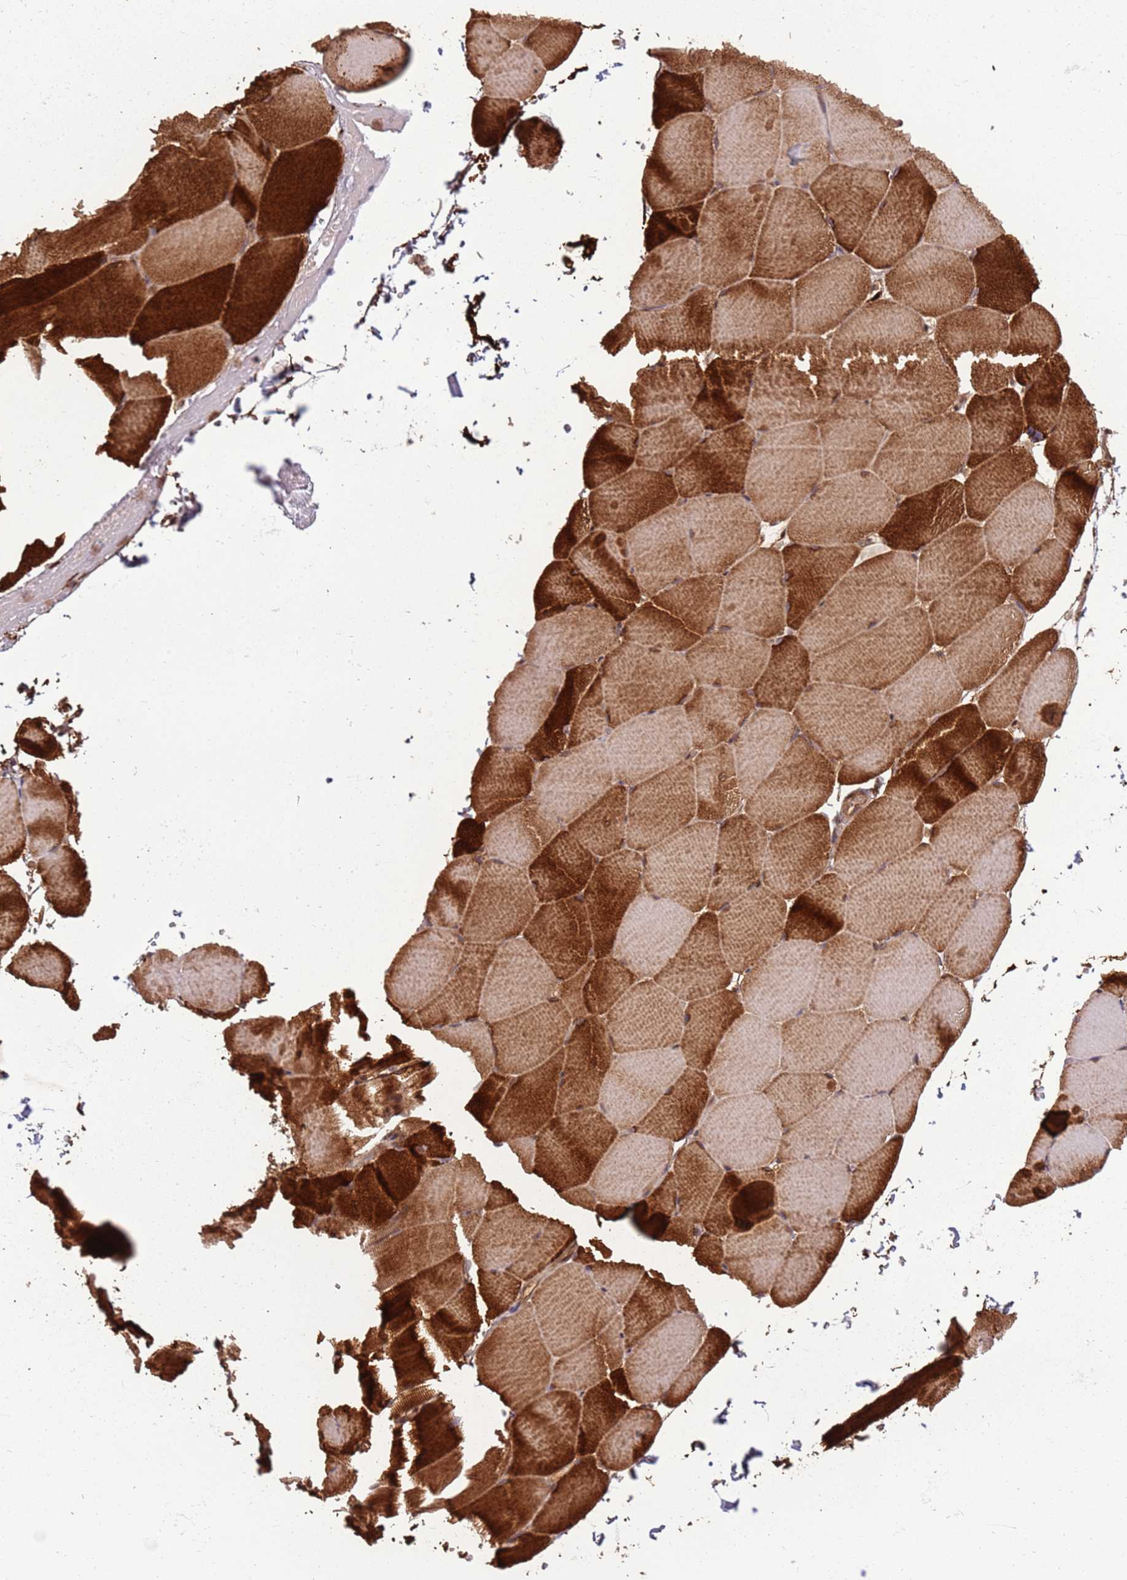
{"staining": {"intensity": "strong", "quantity": ">75%", "location": "cytoplasmic/membranous"}, "tissue": "skeletal muscle", "cell_type": "Myocytes", "image_type": "normal", "snomed": [{"axis": "morphology", "description": "Normal tissue, NOS"}, {"axis": "topography", "description": "Skeletal muscle"}, {"axis": "topography", "description": "Parathyroid gland"}], "caption": "Protein analysis of normal skeletal muscle demonstrates strong cytoplasmic/membranous positivity in approximately >75% of myocytes.", "gene": "PGLS", "patient": {"sex": "female", "age": 37}}